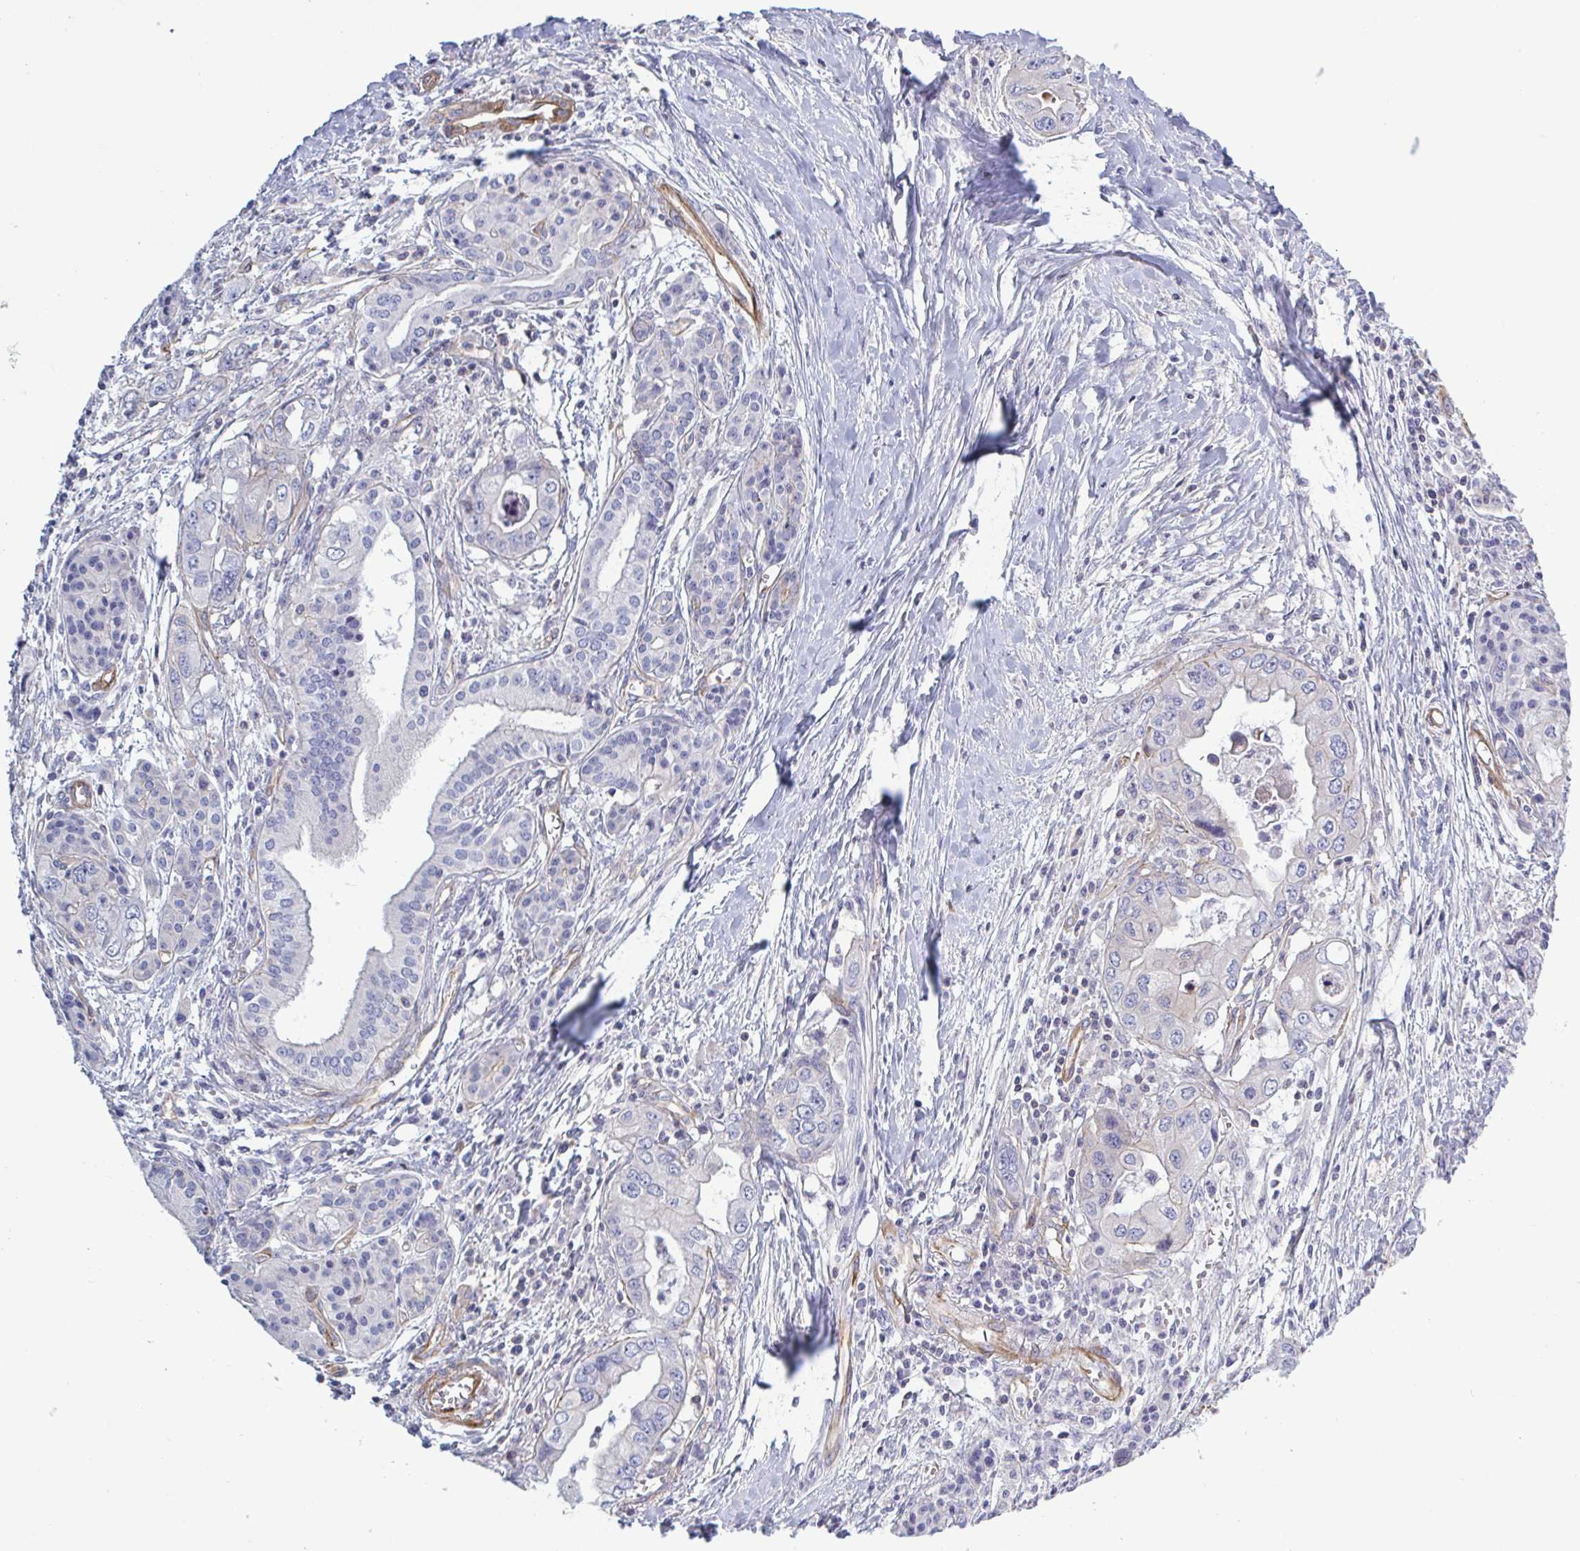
{"staining": {"intensity": "negative", "quantity": "none", "location": "none"}, "tissue": "pancreatic cancer", "cell_type": "Tumor cells", "image_type": "cancer", "snomed": [{"axis": "morphology", "description": "Adenocarcinoma, NOS"}, {"axis": "topography", "description": "Pancreas"}], "caption": "An image of human pancreatic adenocarcinoma is negative for staining in tumor cells.", "gene": "SHISA7", "patient": {"sex": "male", "age": 68}}